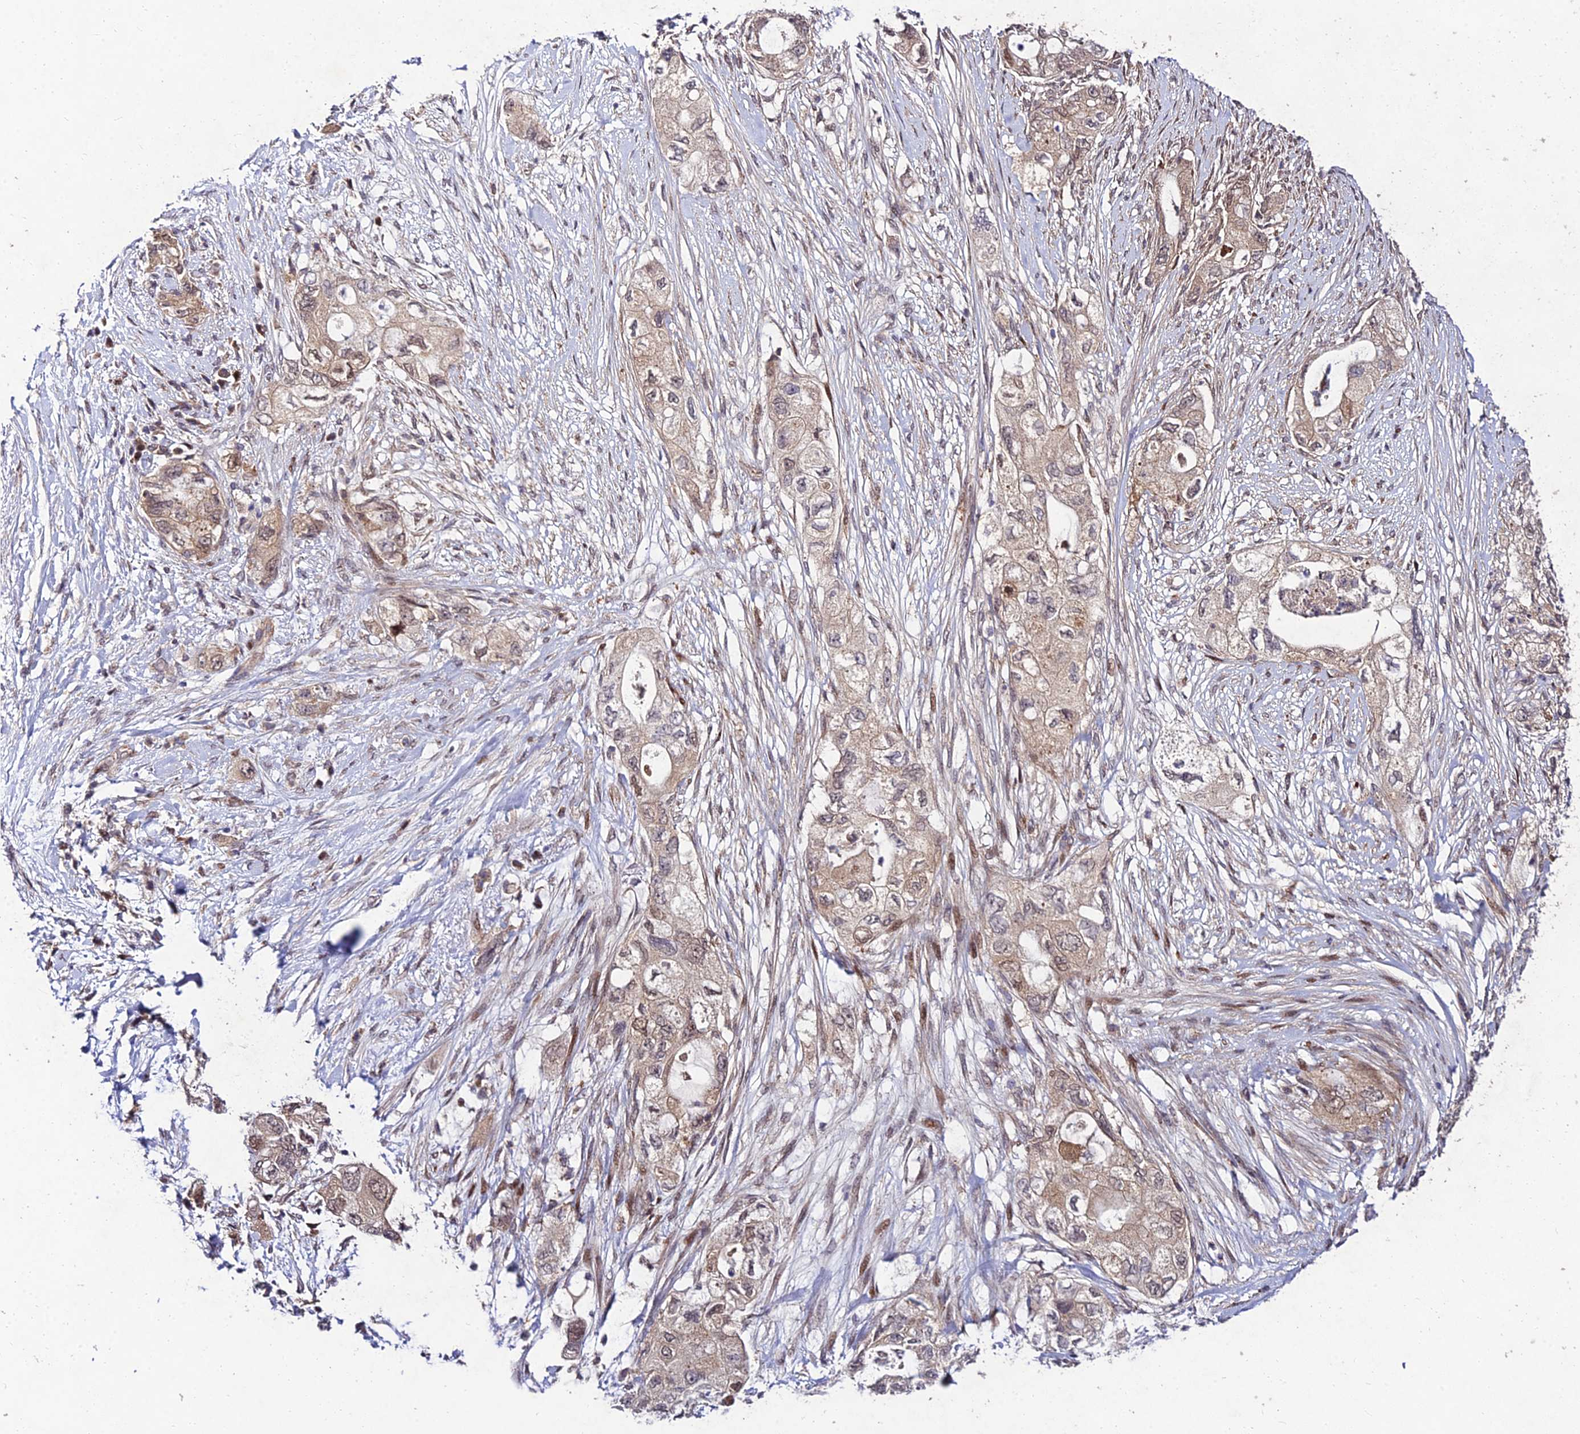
{"staining": {"intensity": "moderate", "quantity": "25%-75%", "location": "cytoplasmic/membranous,nuclear"}, "tissue": "pancreatic cancer", "cell_type": "Tumor cells", "image_type": "cancer", "snomed": [{"axis": "morphology", "description": "Adenocarcinoma, NOS"}, {"axis": "topography", "description": "Pancreas"}], "caption": "DAB (3,3'-diaminobenzidine) immunohistochemical staining of pancreatic cancer (adenocarcinoma) shows moderate cytoplasmic/membranous and nuclear protein expression in approximately 25%-75% of tumor cells.", "gene": "MKKS", "patient": {"sex": "female", "age": 73}}